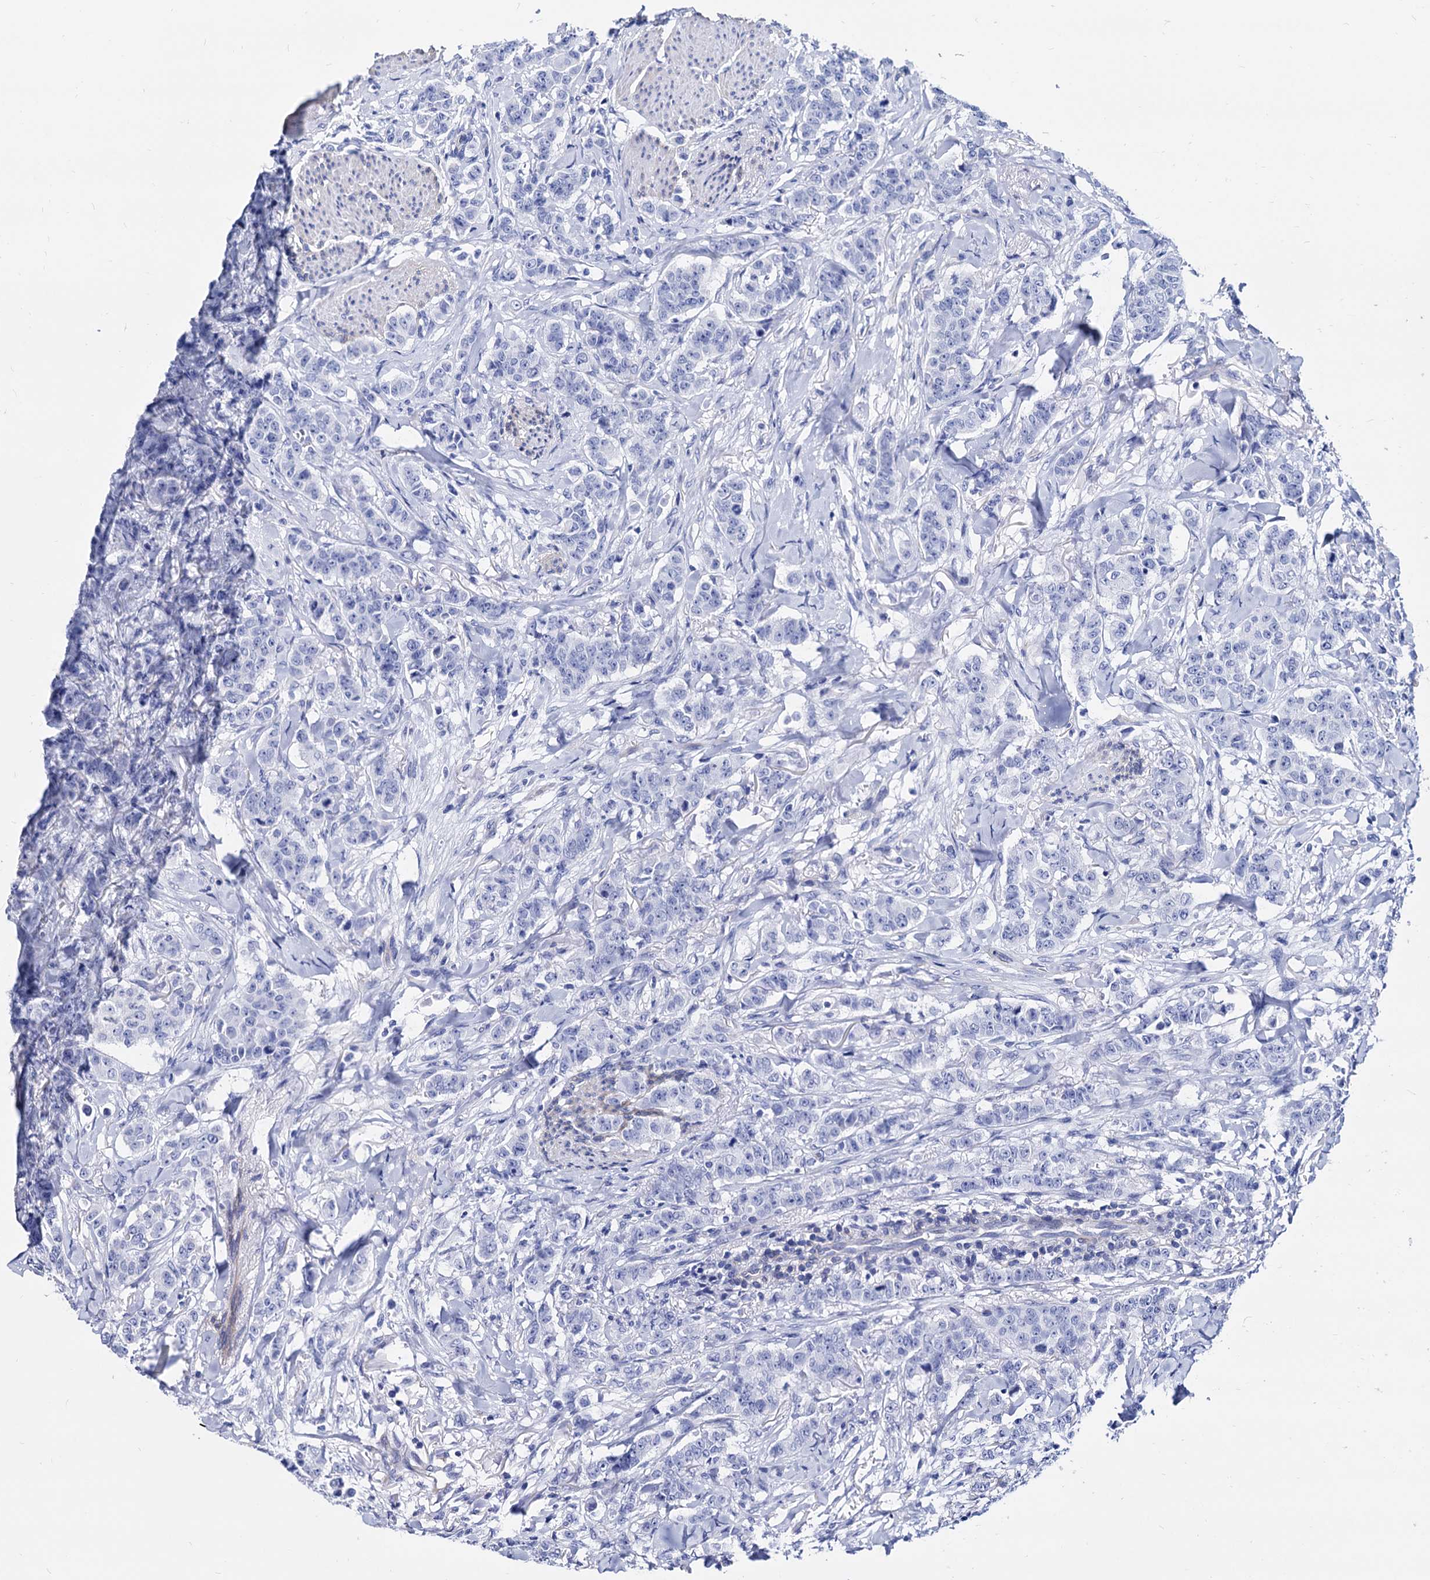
{"staining": {"intensity": "negative", "quantity": "none", "location": "none"}, "tissue": "breast cancer", "cell_type": "Tumor cells", "image_type": "cancer", "snomed": [{"axis": "morphology", "description": "Duct carcinoma"}, {"axis": "topography", "description": "Breast"}], "caption": "Immunohistochemistry (IHC) micrograph of neoplastic tissue: human breast cancer stained with DAB shows no significant protein staining in tumor cells.", "gene": "WDR11", "patient": {"sex": "female", "age": 40}}